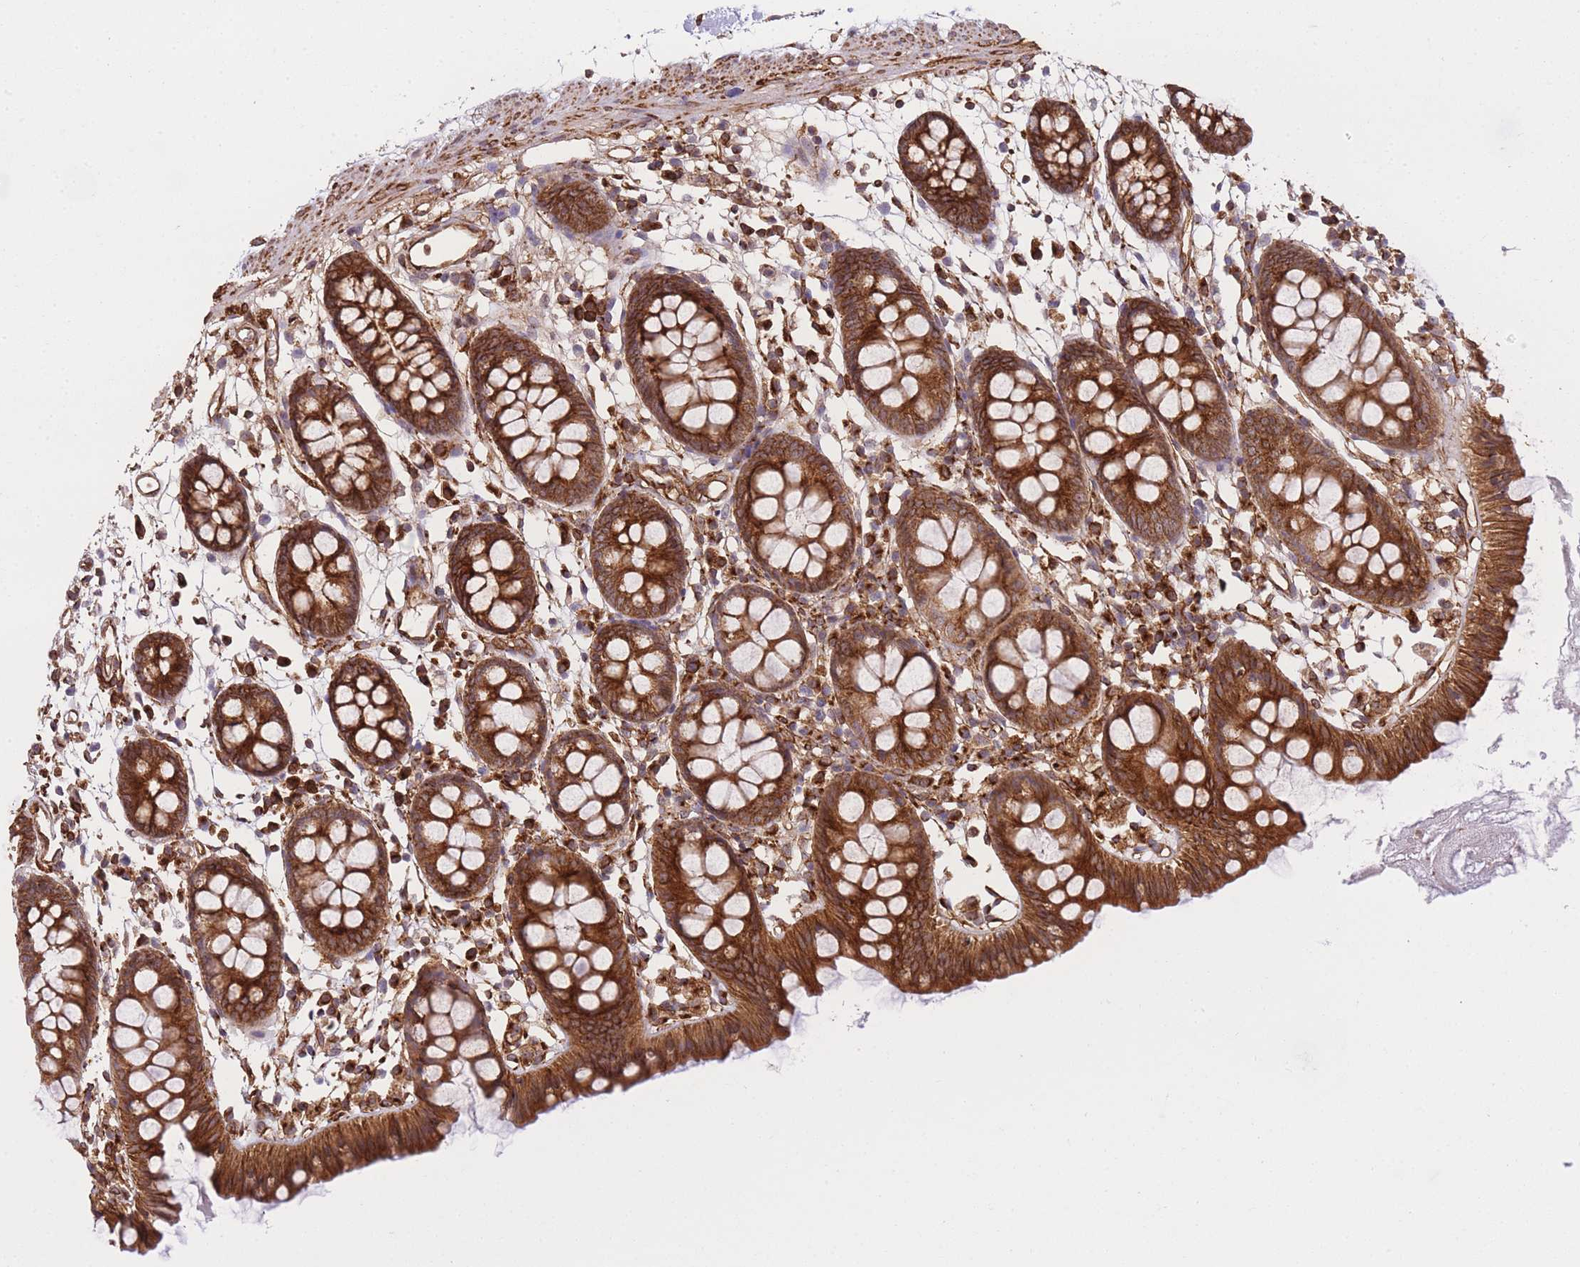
{"staining": {"intensity": "strong", "quantity": ">75%", "location": "cytoplasmic/membranous"}, "tissue": "colon", "cell_type": "Endothelial cells", "image_type": "normal", "snomed": [{"axis": "morphology", "description": "Normal tissue, NOS"}, {"axis": "topography", "description": "Colon"}], "caption": "This micrograph demonstrates immunohistochemistry (IHC) staining of normal human colon, with high strong cytoplasmic/membranous expression in approximately >75% of endothelial cells.", "gene": "EXOSC8", "patient": {"sex": "female", "age": 84}}